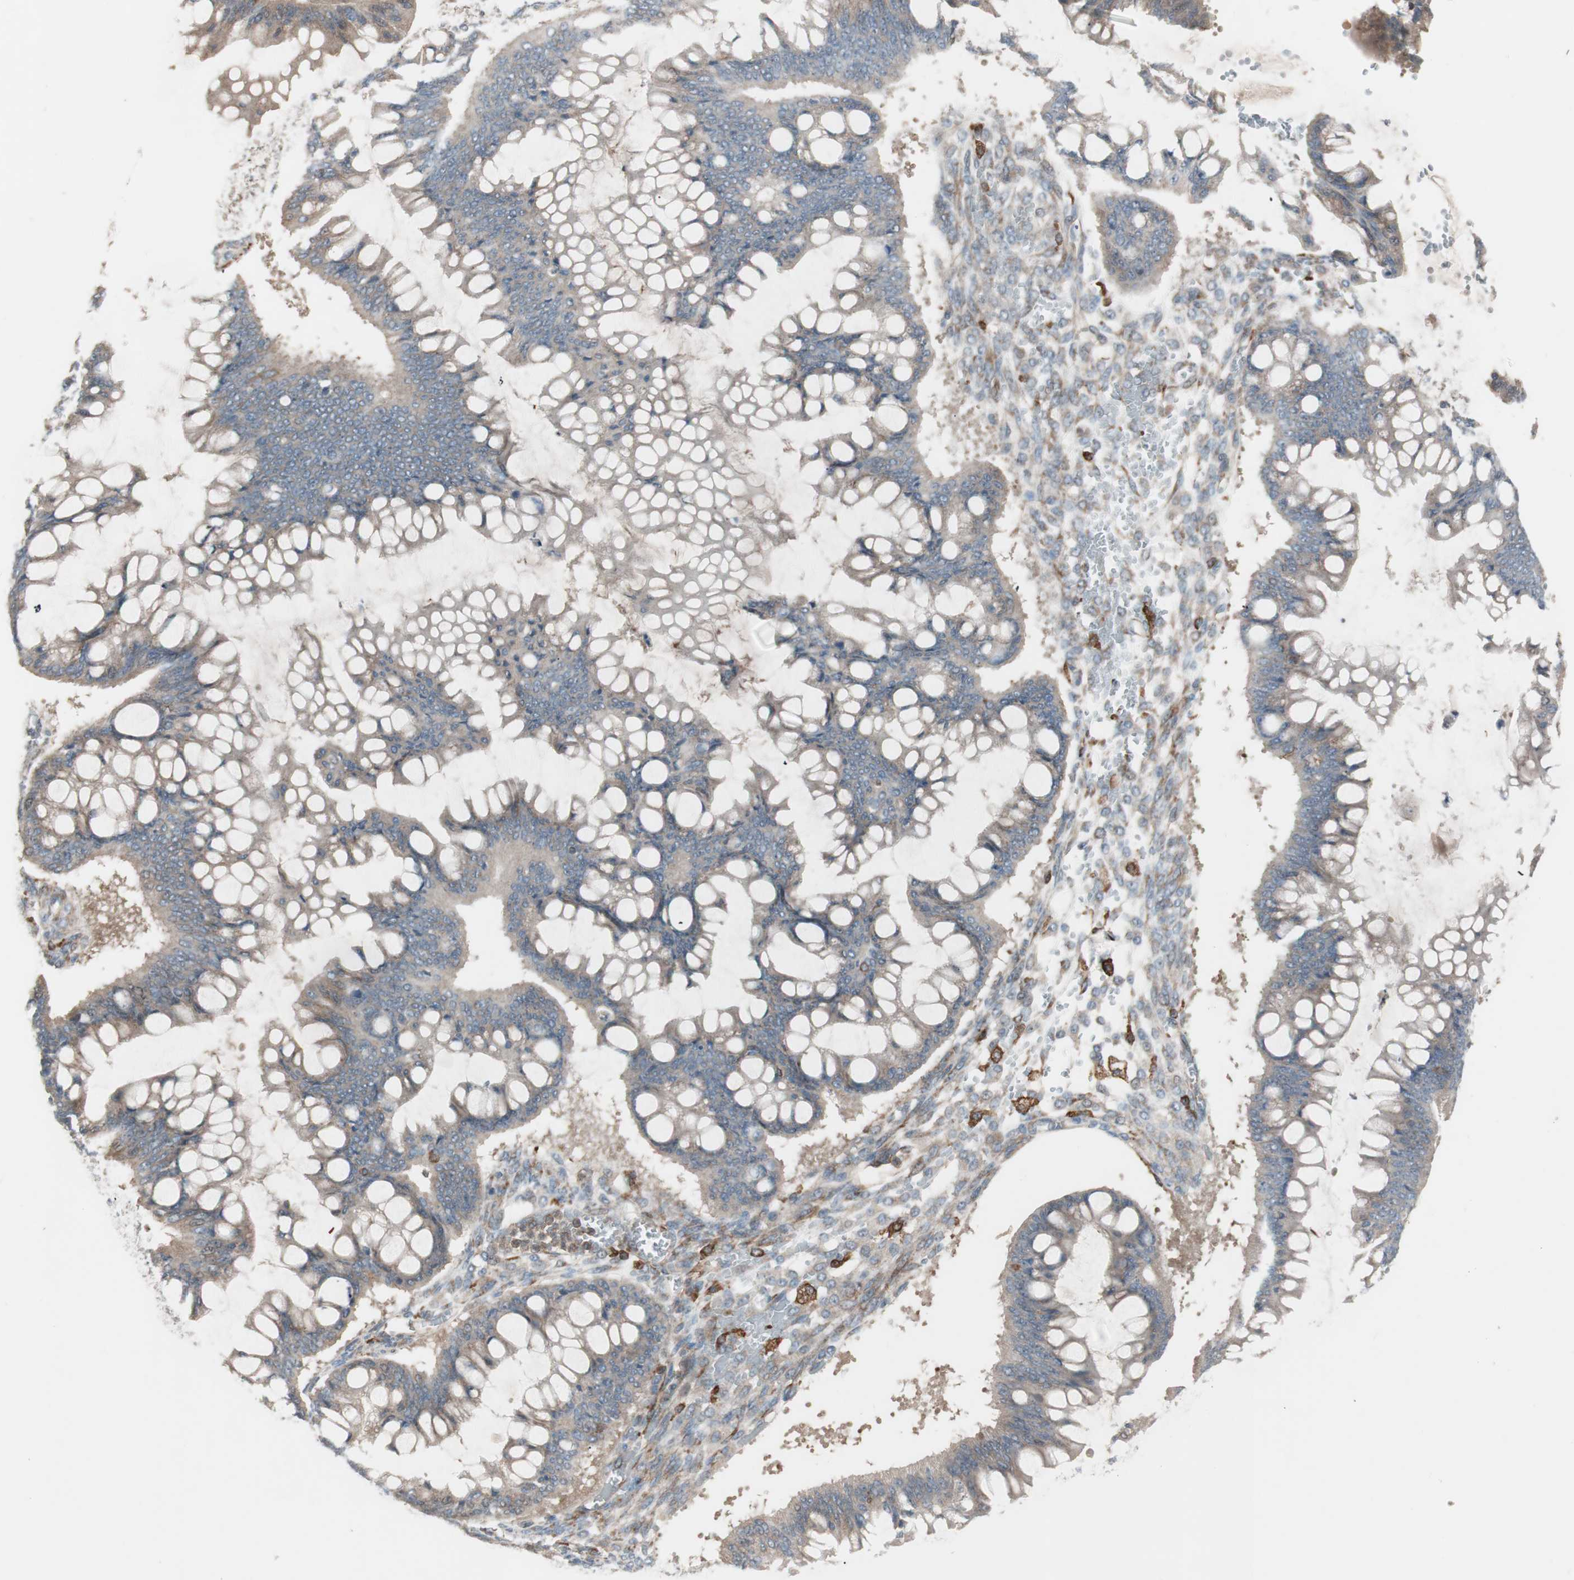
{"staining": {"intensity": "moderate", "quantity": ">75%", "location": "cytoplasmic/membranous"}, "tissue": "ovarian cancer", "cell_type": "Tumor cells", "image_type": "cancer", "snomed": [{"axis": "morphology", "description": "Cystadenocarcinoma, mucinous, NOS"}, {"axis": "topography", "description": "Ovary"}], "caption": "Mucinous cystadenocarcinoma (ovarian) stained with immunohistochemistry (IHC) reveals moderate cytoplasmic/membranous positivity in about >75% of tumor cells.", "gene": "STAB1", "patient": {"sex": "female", "age": 73}}